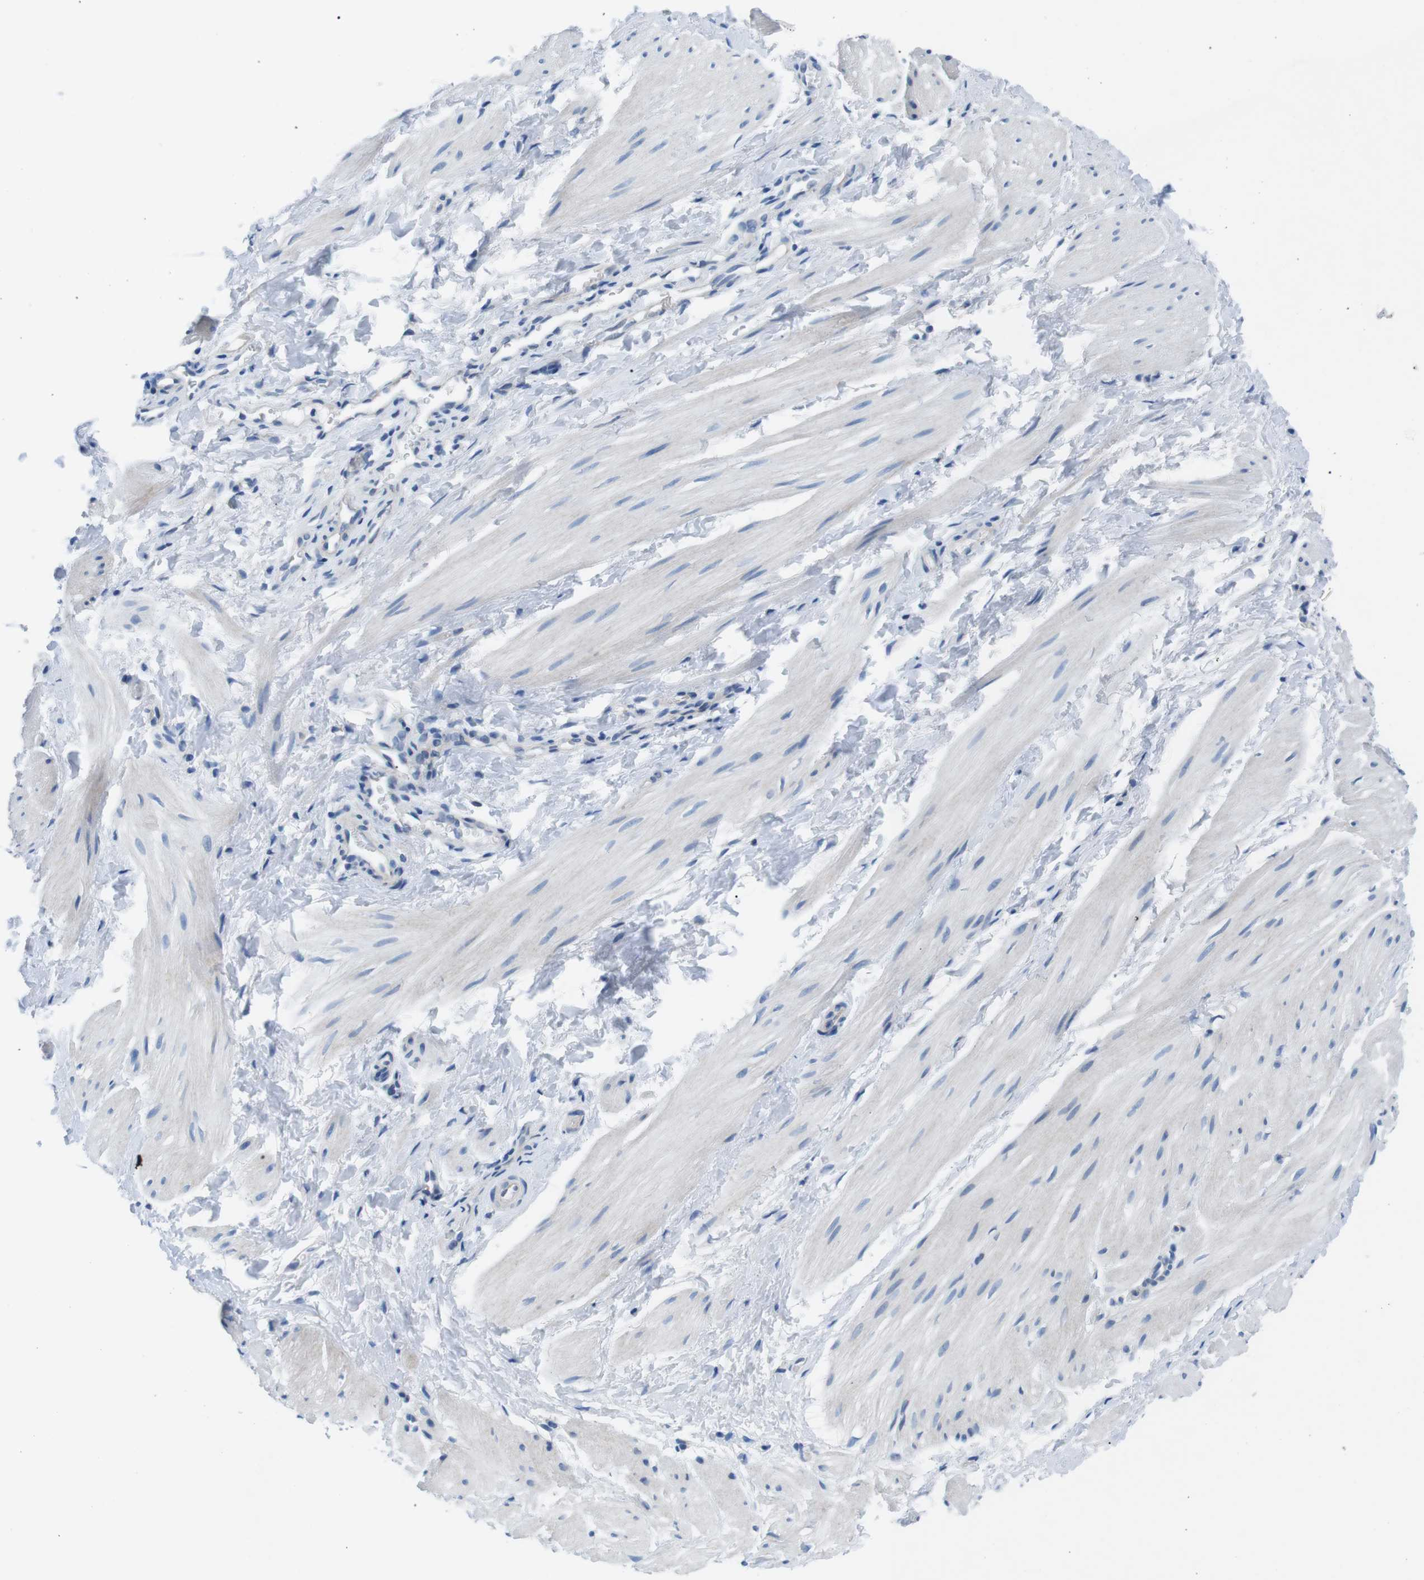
{"staining": {"intensity": "negative", "quantity": "none", "location": "none"}, "tissue": "smooth muscle", "cell_type": "Smooth muscle cells", "image_type": "normal", "snomed": [{"axis": "morphology", "description": "Normal tissue, NOS"}, {"axis": "topography", "description": "Smooth muscle"}], "caption": "Photomicrograph shows no protein expression in smooth muscle cells of benign smooth muscle.", "gene": "MUC2", "patient": {"sex": "male", "age": 16}}